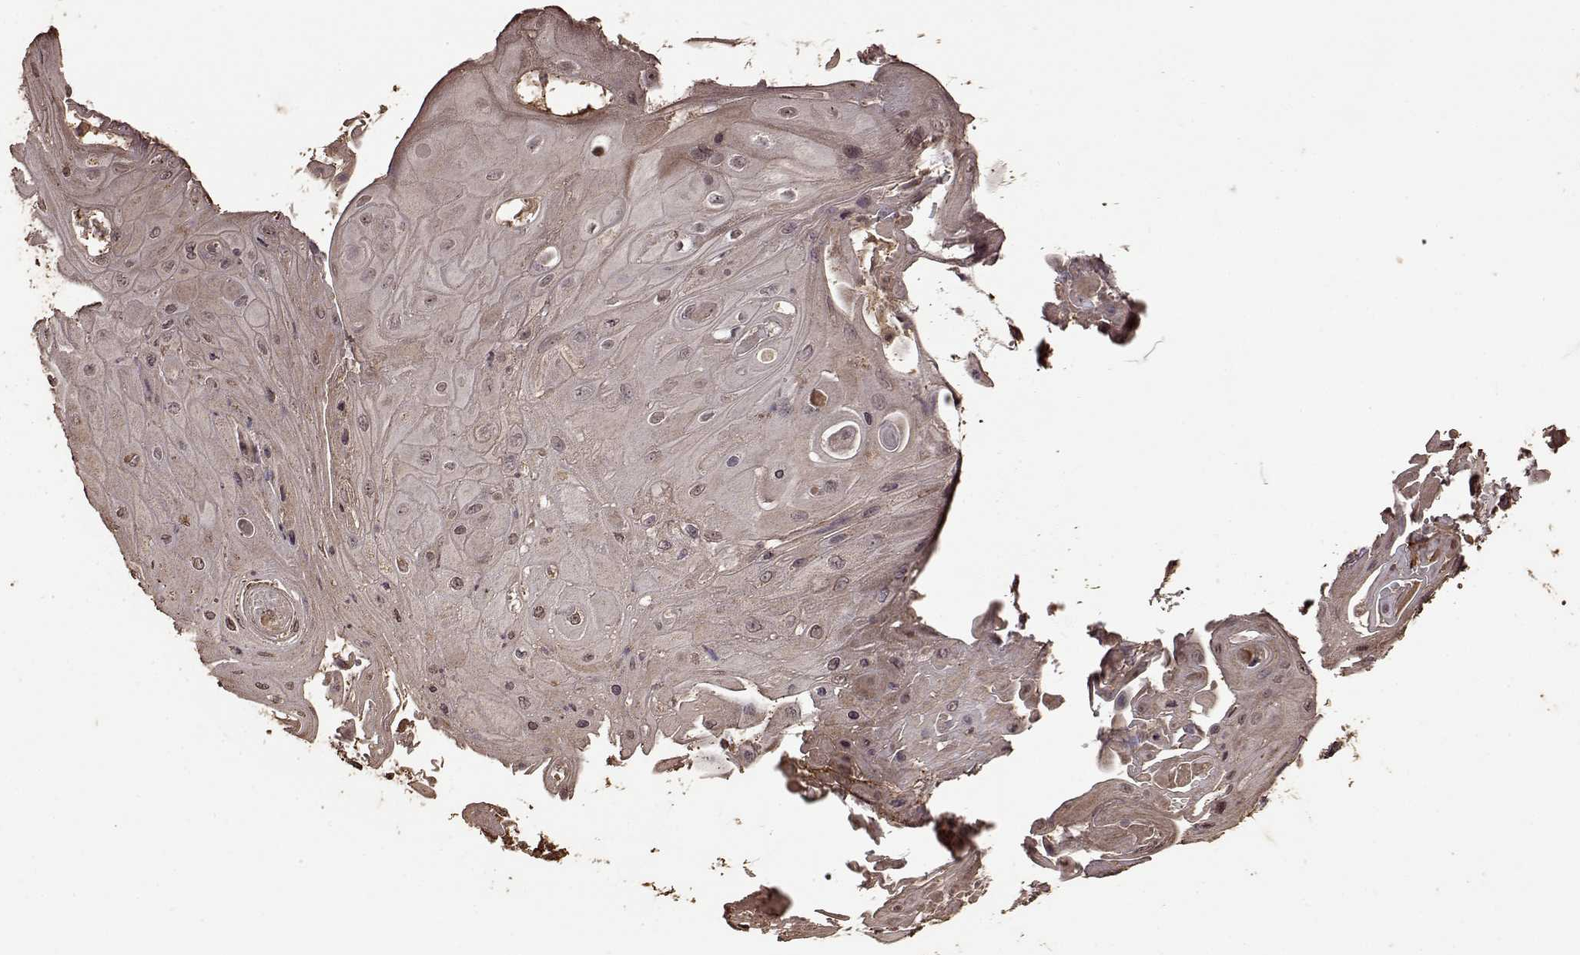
{"staining": {"intensity": "weak", "quantity": ">75%", "location": "cytoplasmic/membranous,nuclear"}, "tissue": "skin cancer", "cell_type": "Tumor cells", "image_type": "cancer", "snomed": [{"axis": "morphology", "description": "Squamous cell carcinoma, NOS"}, {"axis": "topography", "description": "Skin"}], "caption": "Protein expression analysis of skin cancer (squamous cell carcinoma) exhibits weak cytoplasmic/membranous and nuclear expression in about >75% of tumor cells. The staining was performed using DAB, with brown indicating positive protein expression. Nuclei are stained blue with hematoxylin.", "gene": "FBXW11", "patient": {"sex": "male", "age": 62}}